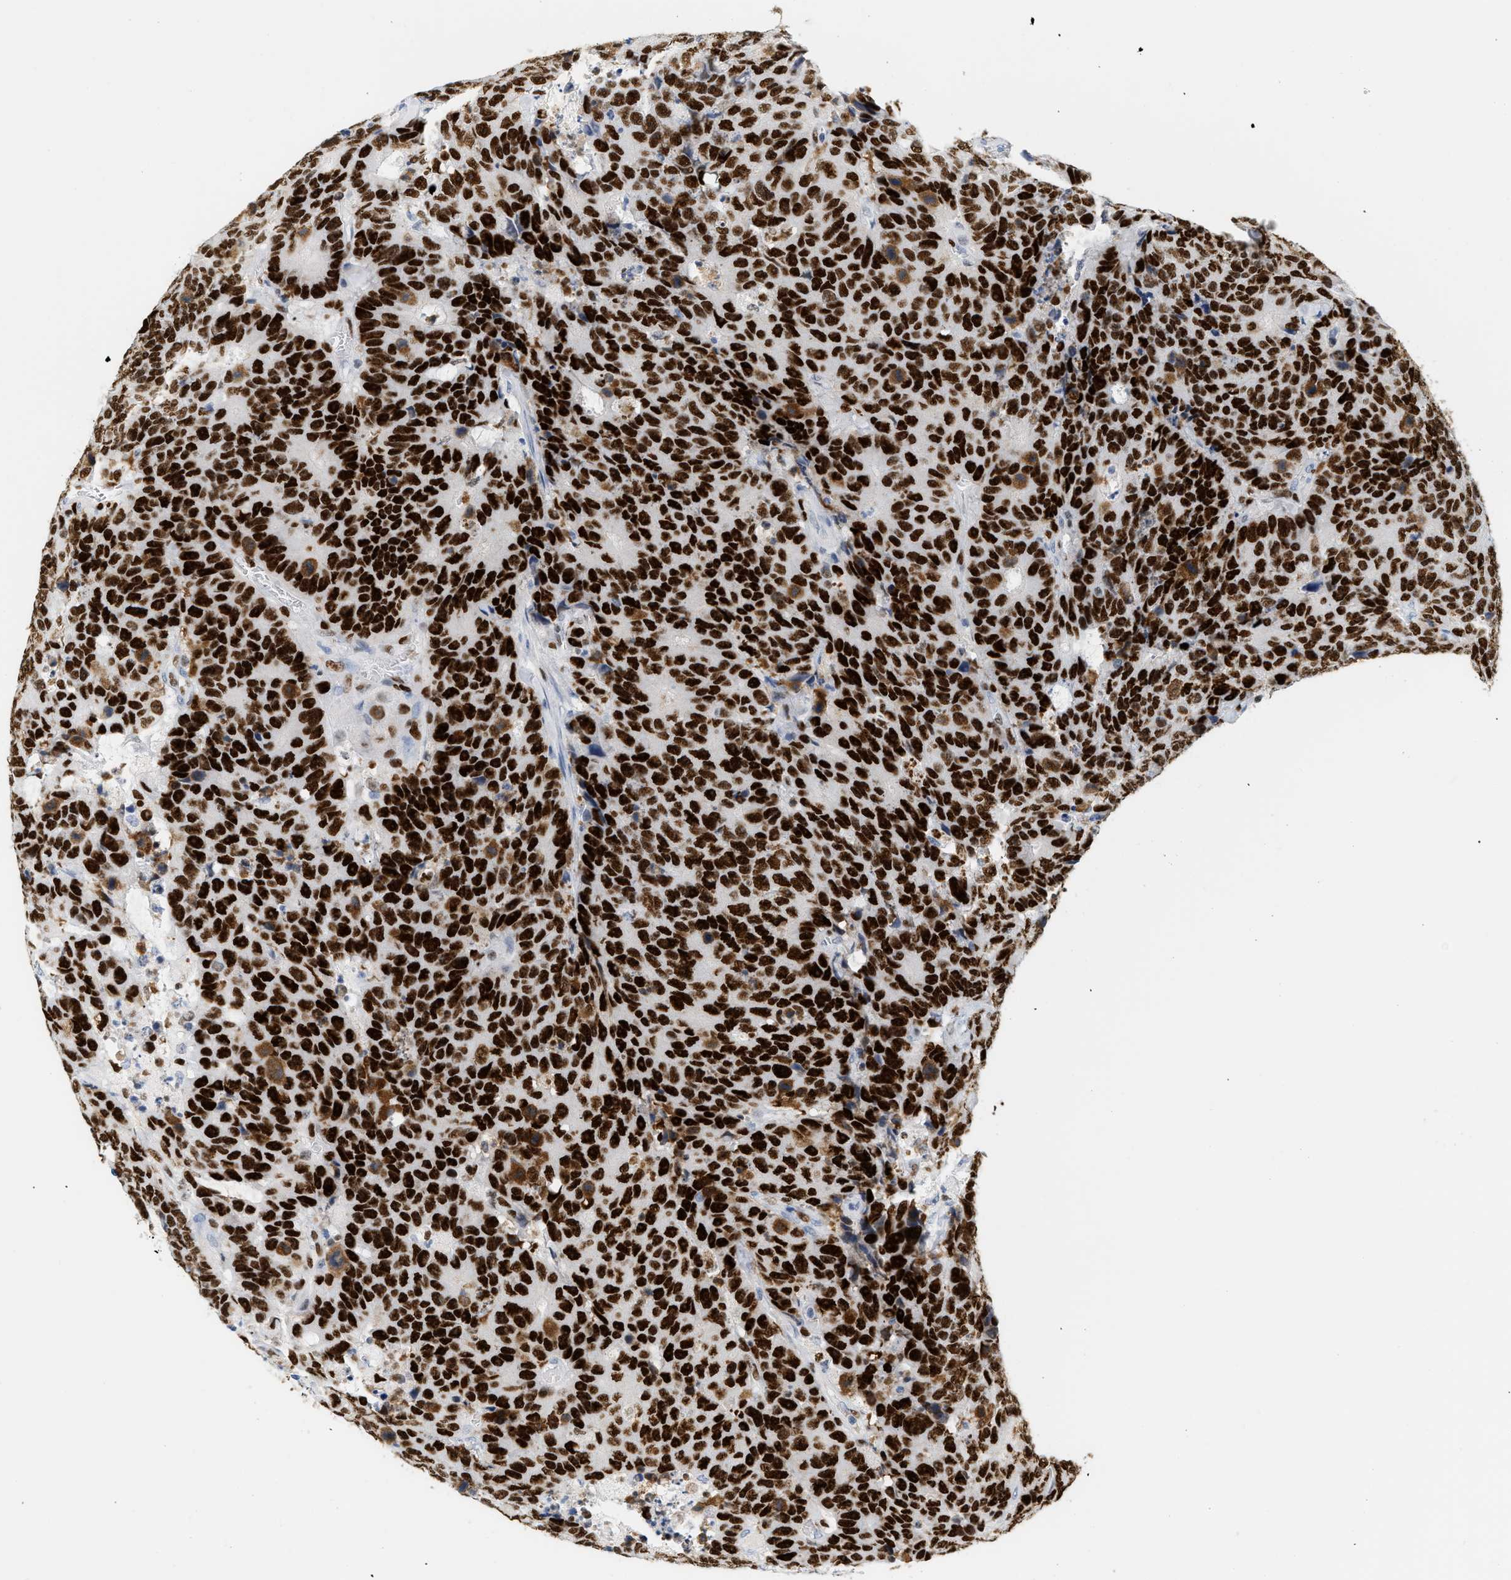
{"staining": {"intensity": "strong", "quantity": ">75%", "location": "cytoplasmic/membranous,nuclear"}, "tissue": "colorectal cancer", "cell_type": "Tumor cells", "image_type": "cancer", "snomed": [{"axis": "morphology", "description": "Adenocarcinoma, NOS"}, {"axis": "topography", "description": "Colon"}], "caption": "Tumor cells show high levels of strong cytoplasmic/membranous and nuclear positivity in about >75% of cells in human colorectal adenocarcinoma.", "gene": "MCM7", "patient": {"sex": "female", "age": 86}}